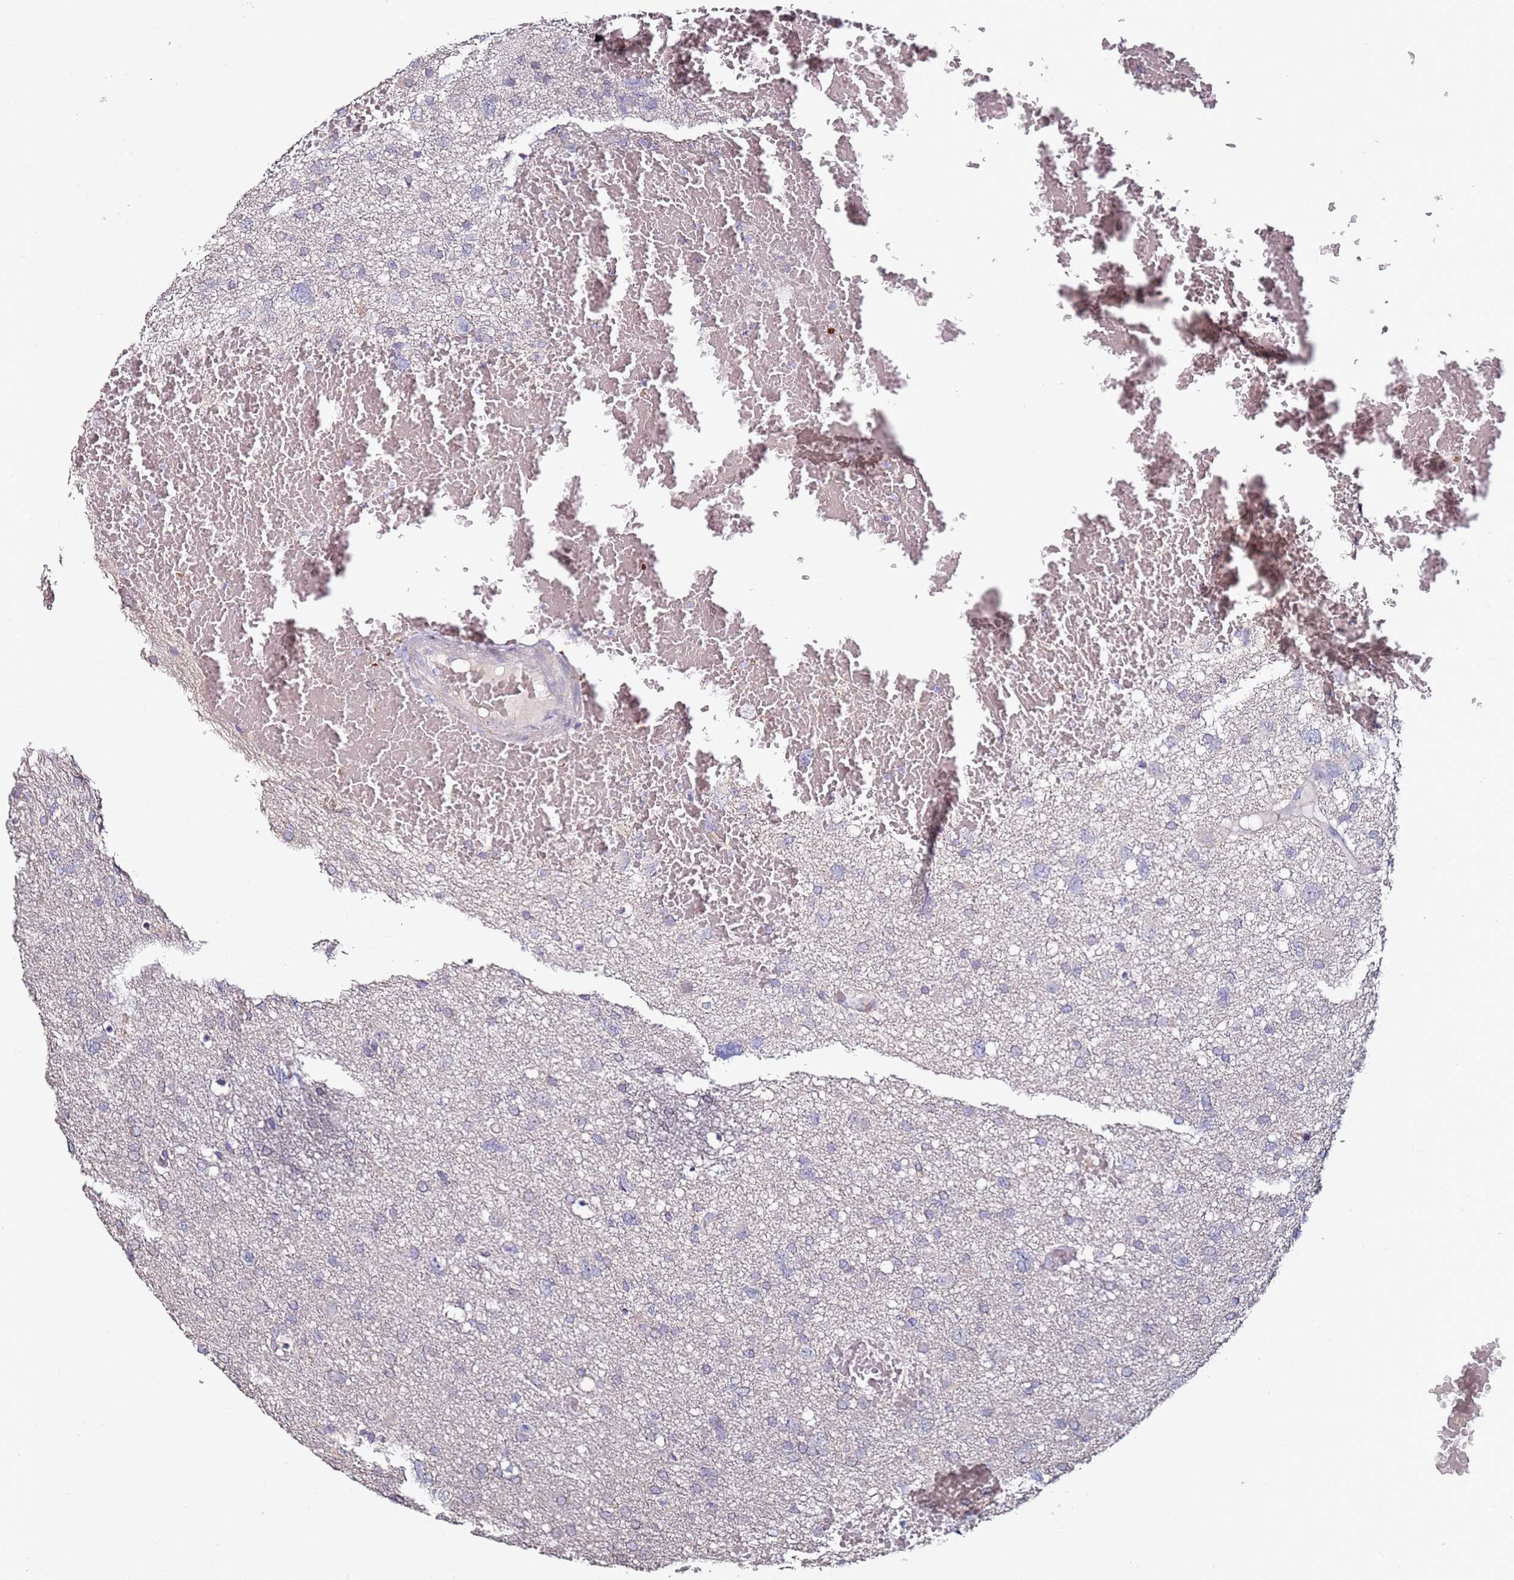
{"staining": {"intensity": "negative", "quantity": "none", "location": "none"}, "tissue": "glioma", "cell_type": "Tumor cells", "image_type": "cancer", "snomed": [{"axis": "morphology", "description": "Glioma, malignant, High grade"}, {"axis": "topography", "description": "Brain"}], "caption": "Tumor cells show no significant protein staining in high-grade glioma (malignant).", "gene": "C3orf80", "patient": {"sex": "male", "age": 61}}